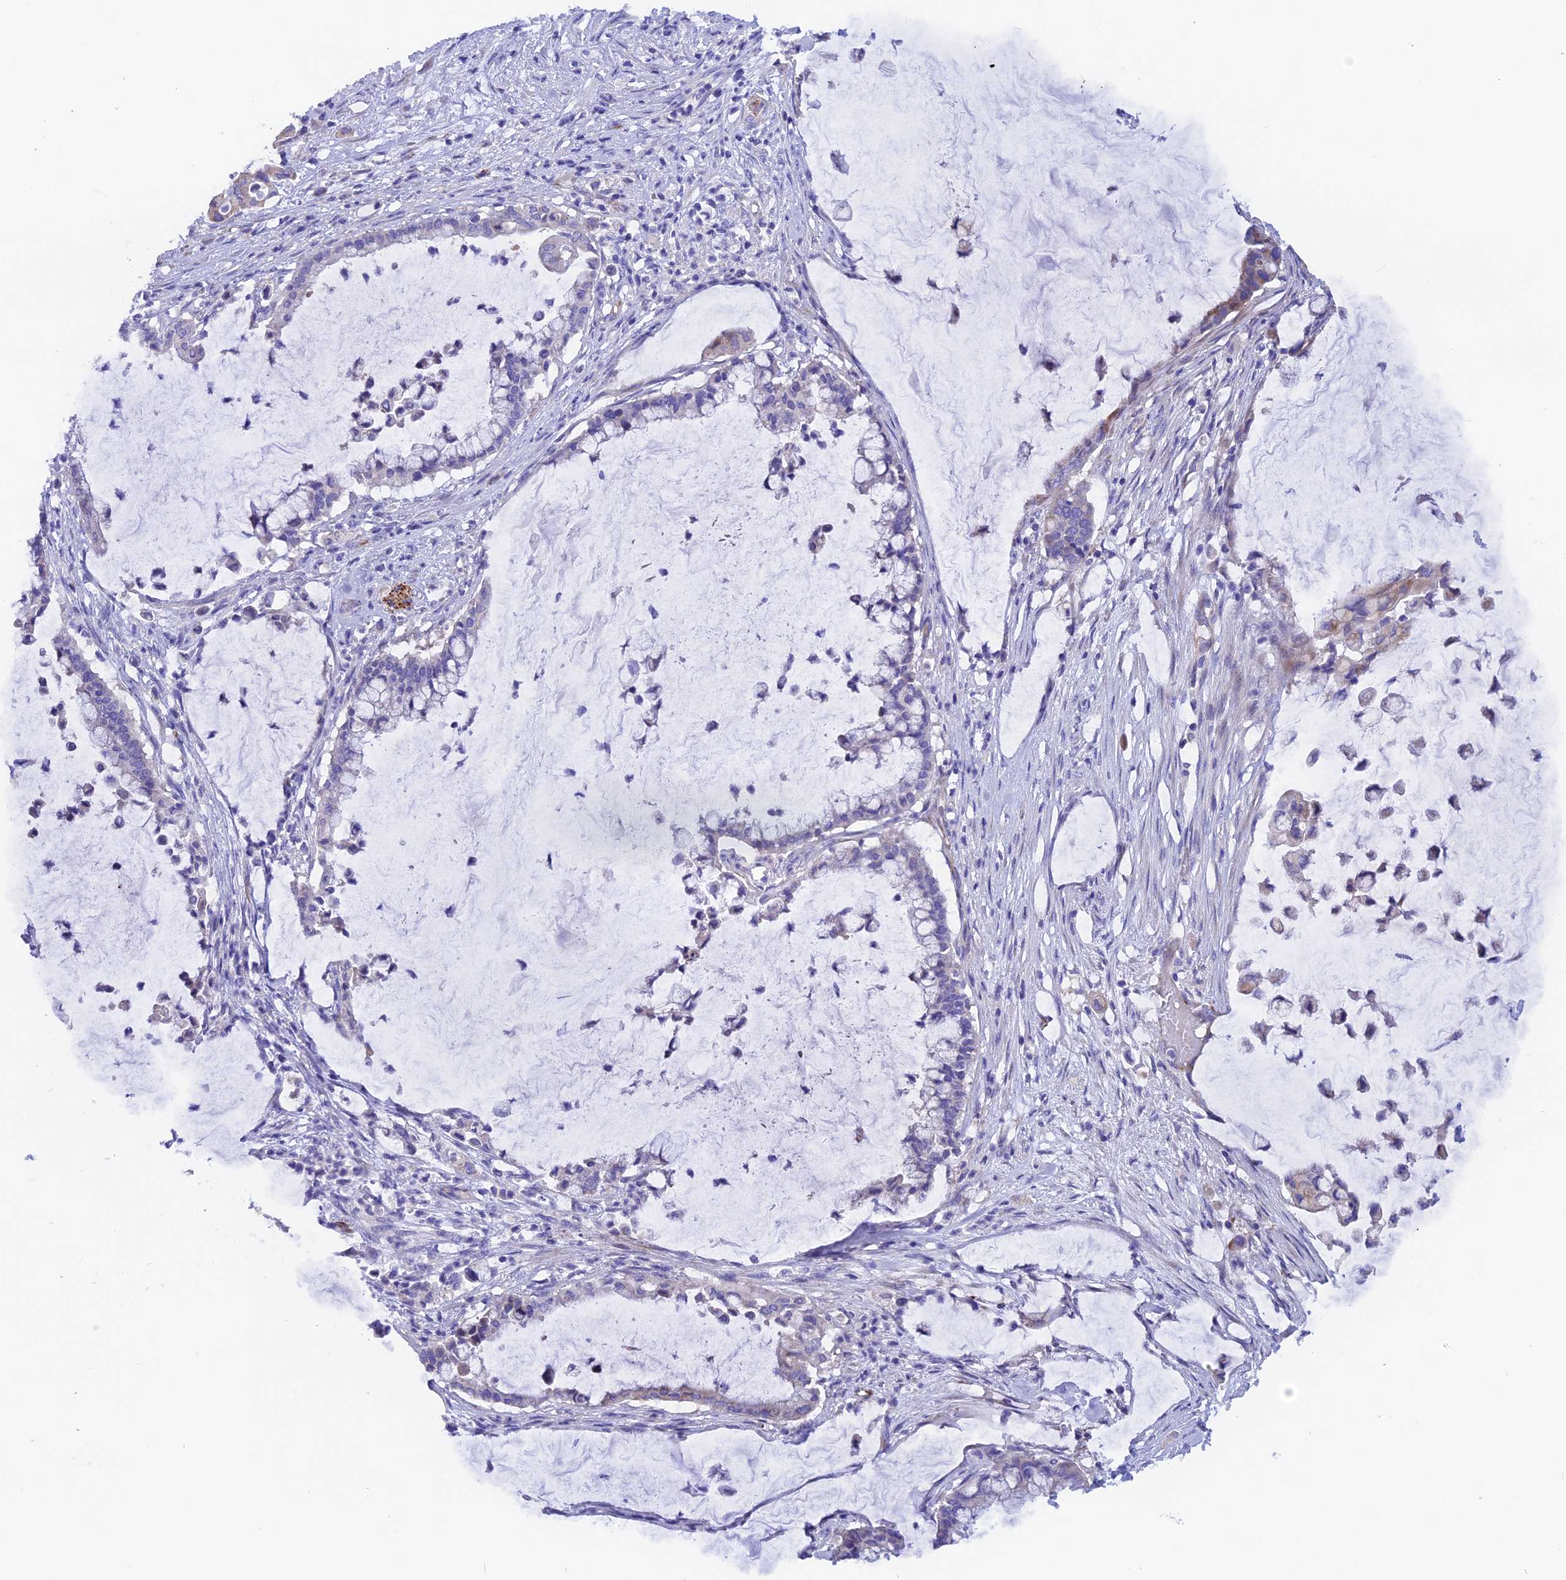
{"staining": {"intensity": "negative", "quantity": "none", "location": "none"}, "tissue": "pancreatic cancer", "cell_type": "Tumor cells", "image_type": "cancer", "snomed": [{"axis": "morphology", "description": "Adenocarcinoma, NOS"}, {"axis": "topography", "description": "Pancreas"}], "caption": "Protein analysis of pancreatic adenocarcinoma demonstrates no significant staining in tumor cells.", "gene": "TMEM138", "patient": {"sex": "male", "age": 41}}